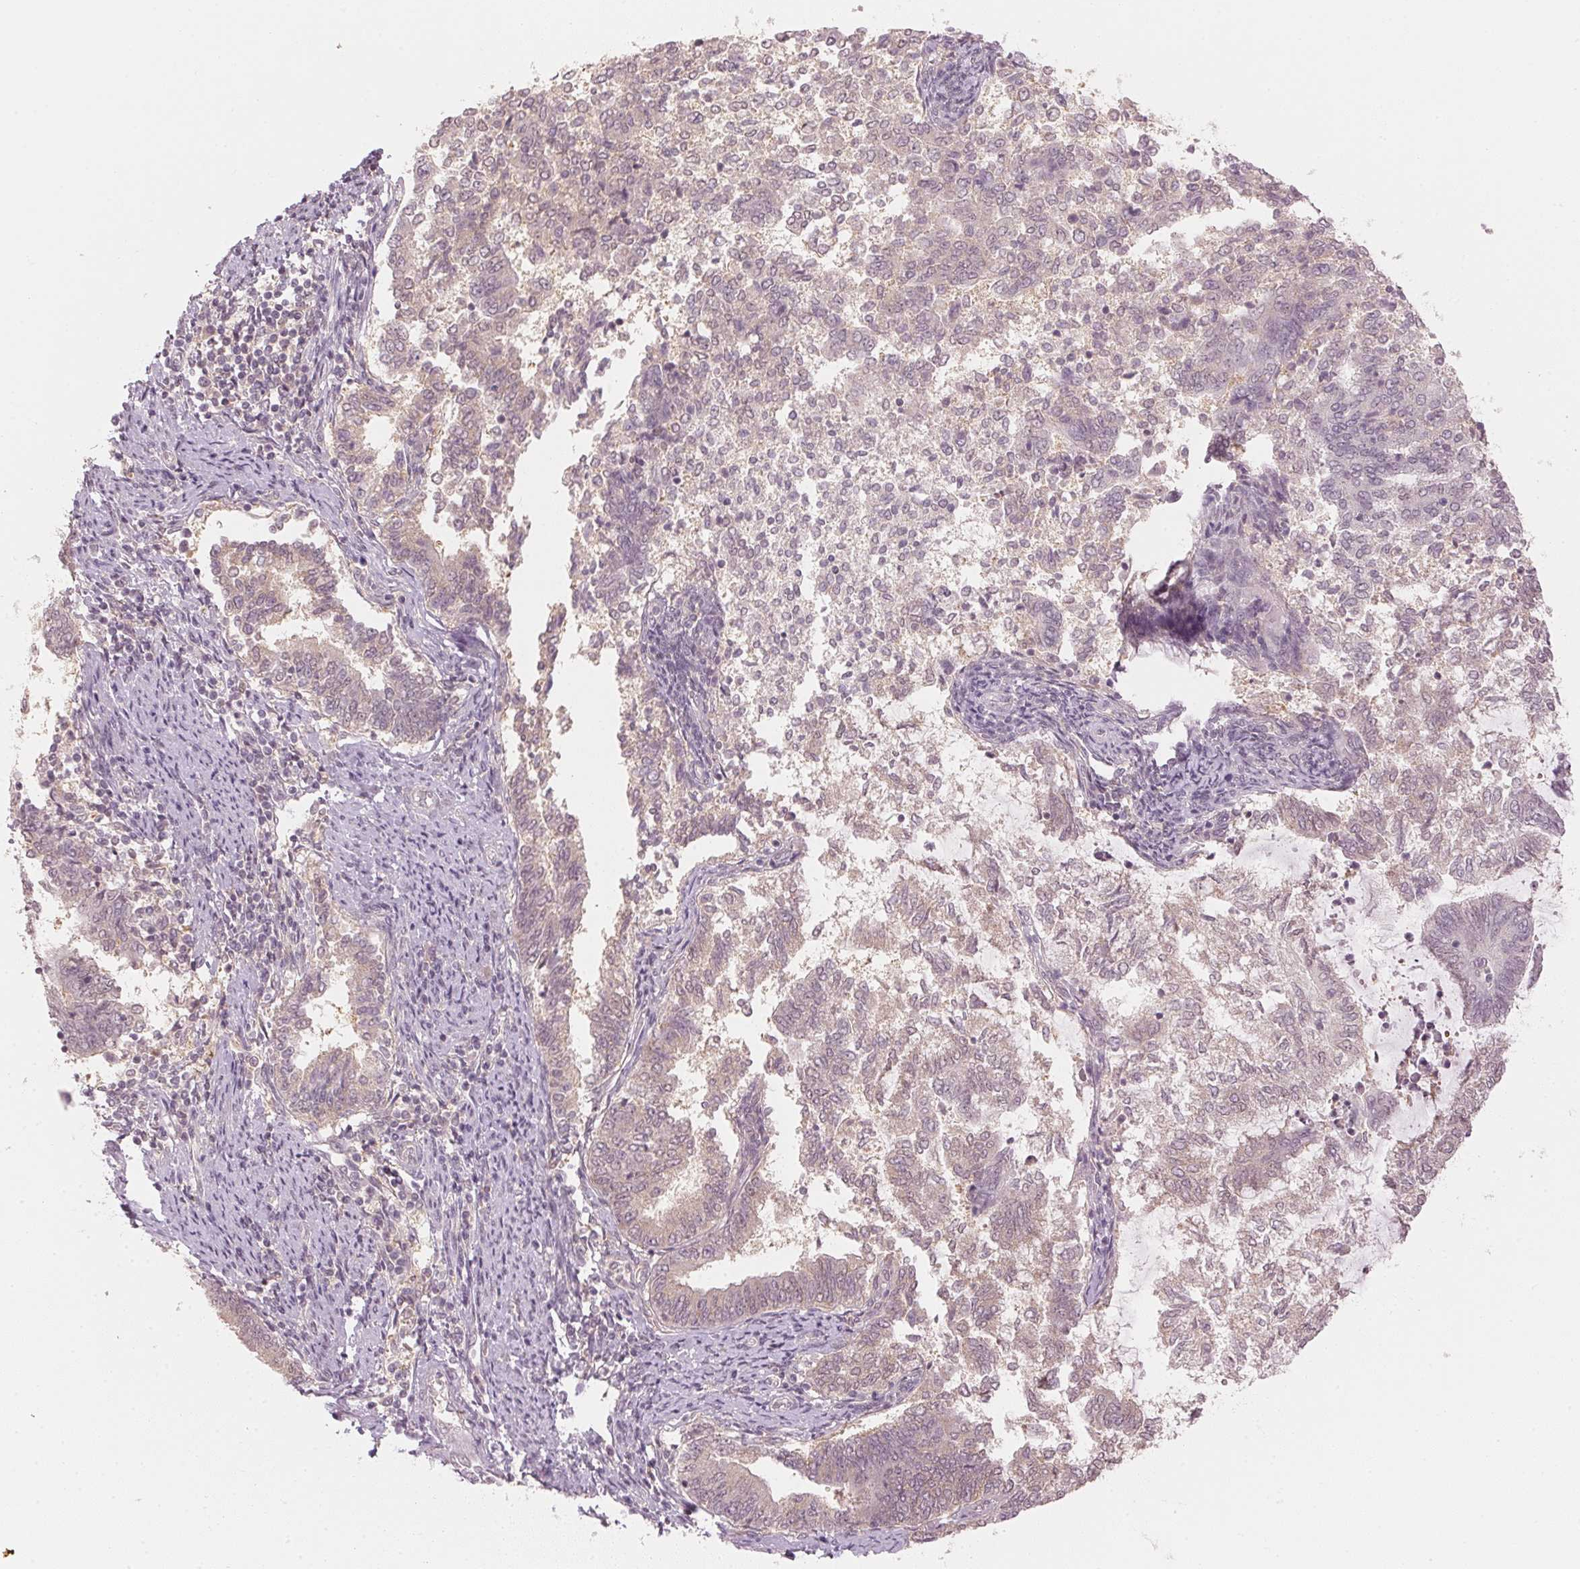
{"staining": {"intensity": "weak", "quantity": "25%-75%", "location": "cytoplasmic/membranous,nuclear"}, "tissue": "endometrial cancer", "cell_type": "Tumor cells", "image_type": "cancer", "snomed": [{"axis": "morphology", "description": "Adenocarcinoma, NOS"}, {"axis": "topography", "description": "Endometrium"}], "caption": "The image reveals immunohistochemical staining of endometrial adenocarcinoma. There is weak cytoplasmic/membranous and nuclear expression is identified in about 25%-75% of tumor cells.", "gene": "KPRP", "patient": {"sex": "female", "age": 65}}